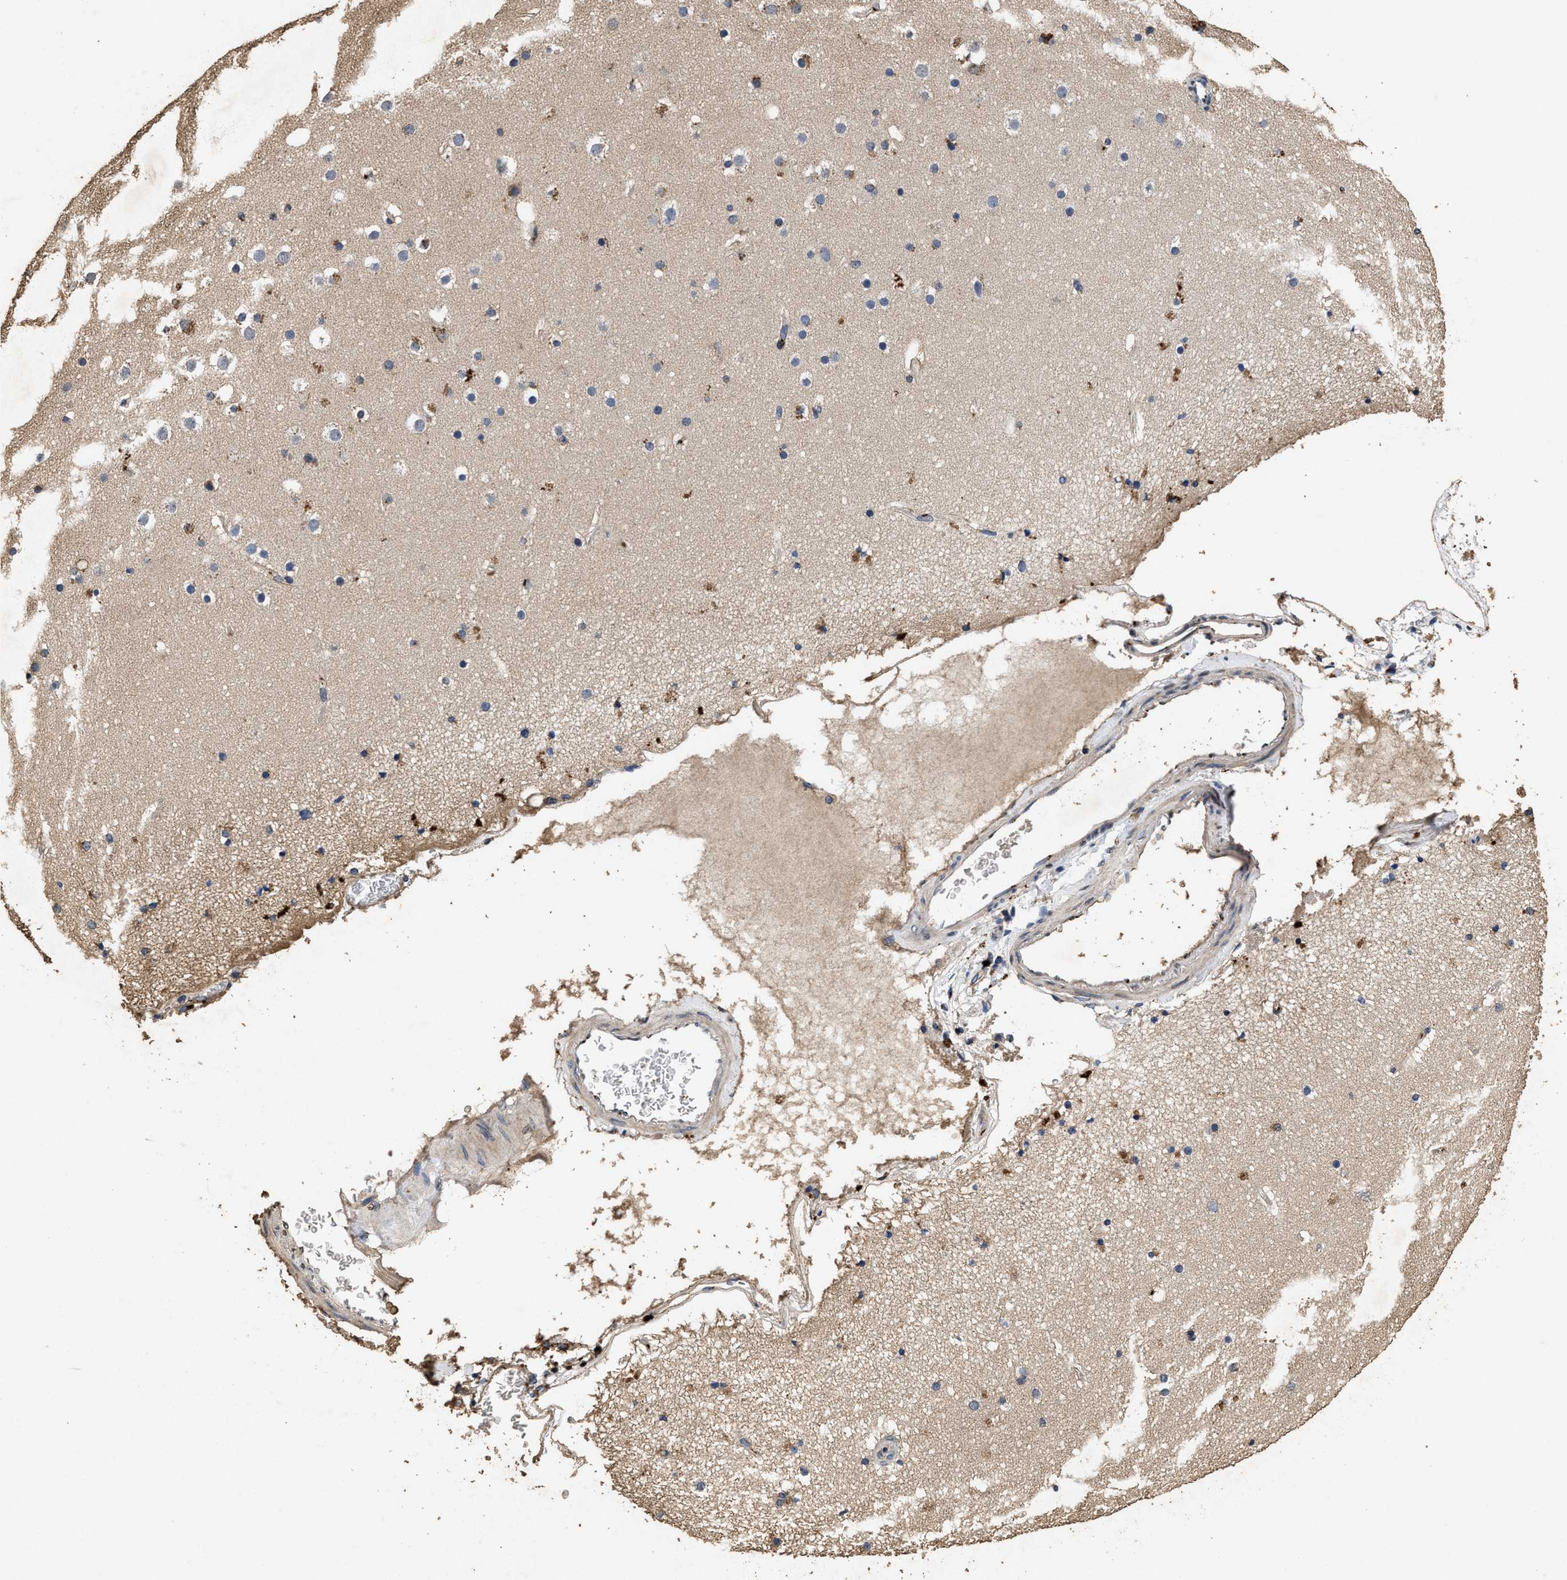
{"staining": {"intensity": "weak", "quantity": ">75%", "location": "cytoplasmic/membranous"}, "tissue": "cerebral cortex", "cell_type": "Endothelial cells", "image_type": "normal", "snomed": [{"axis": "morphology", "description": "Normal tissue, NOS"}, {"axis": "topography", "description": "Cerebral cortex"}], "caption": "A micrograph showing weak cytoplasmic/membranous positivity in about >75% of endothelial cells in unremarkable cerebral cortex, as visualized by brown immunohistochemical staining.", "gene": "TPST2", "patient": {"sex": "male", "age": 57}}